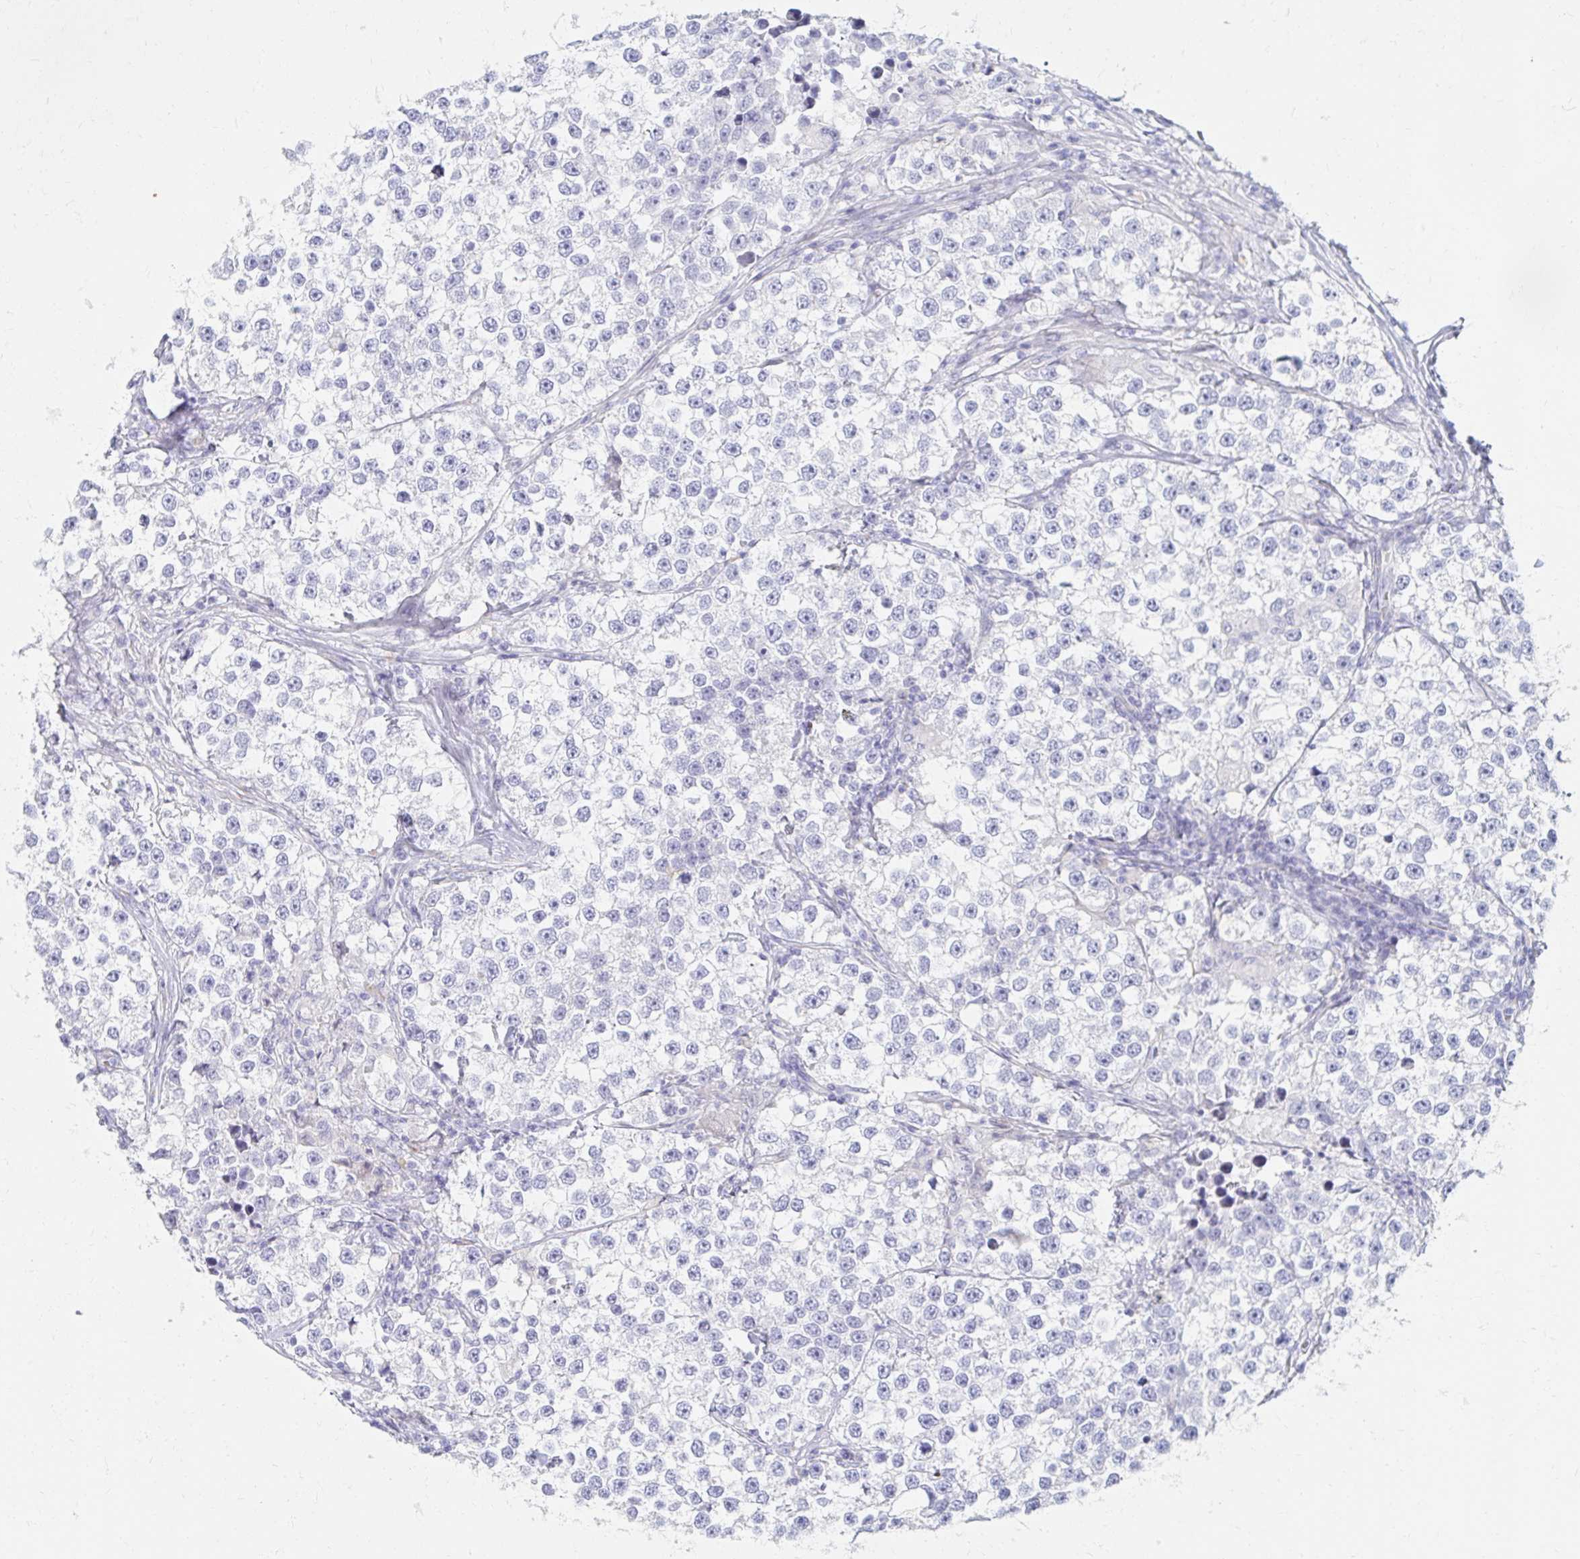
{"staining": {"intensity": "negative", "quantity": "none", "location": "none"}, "tissue": "testis cancer", "cell_type": "Tumor cells", "image_type": "cancer", "snomed": [{"axis": "morphology", "description": "Seminoma, NOS"}, {"axis": "topography", "description": "Testis"}], "caption": "A histopathology image of testis cancer (seminoma) stained for a protein shows no brown staining in tumor cells.", "gene": "MYLK2", "patient": {"sex": "male", "age": 46}}